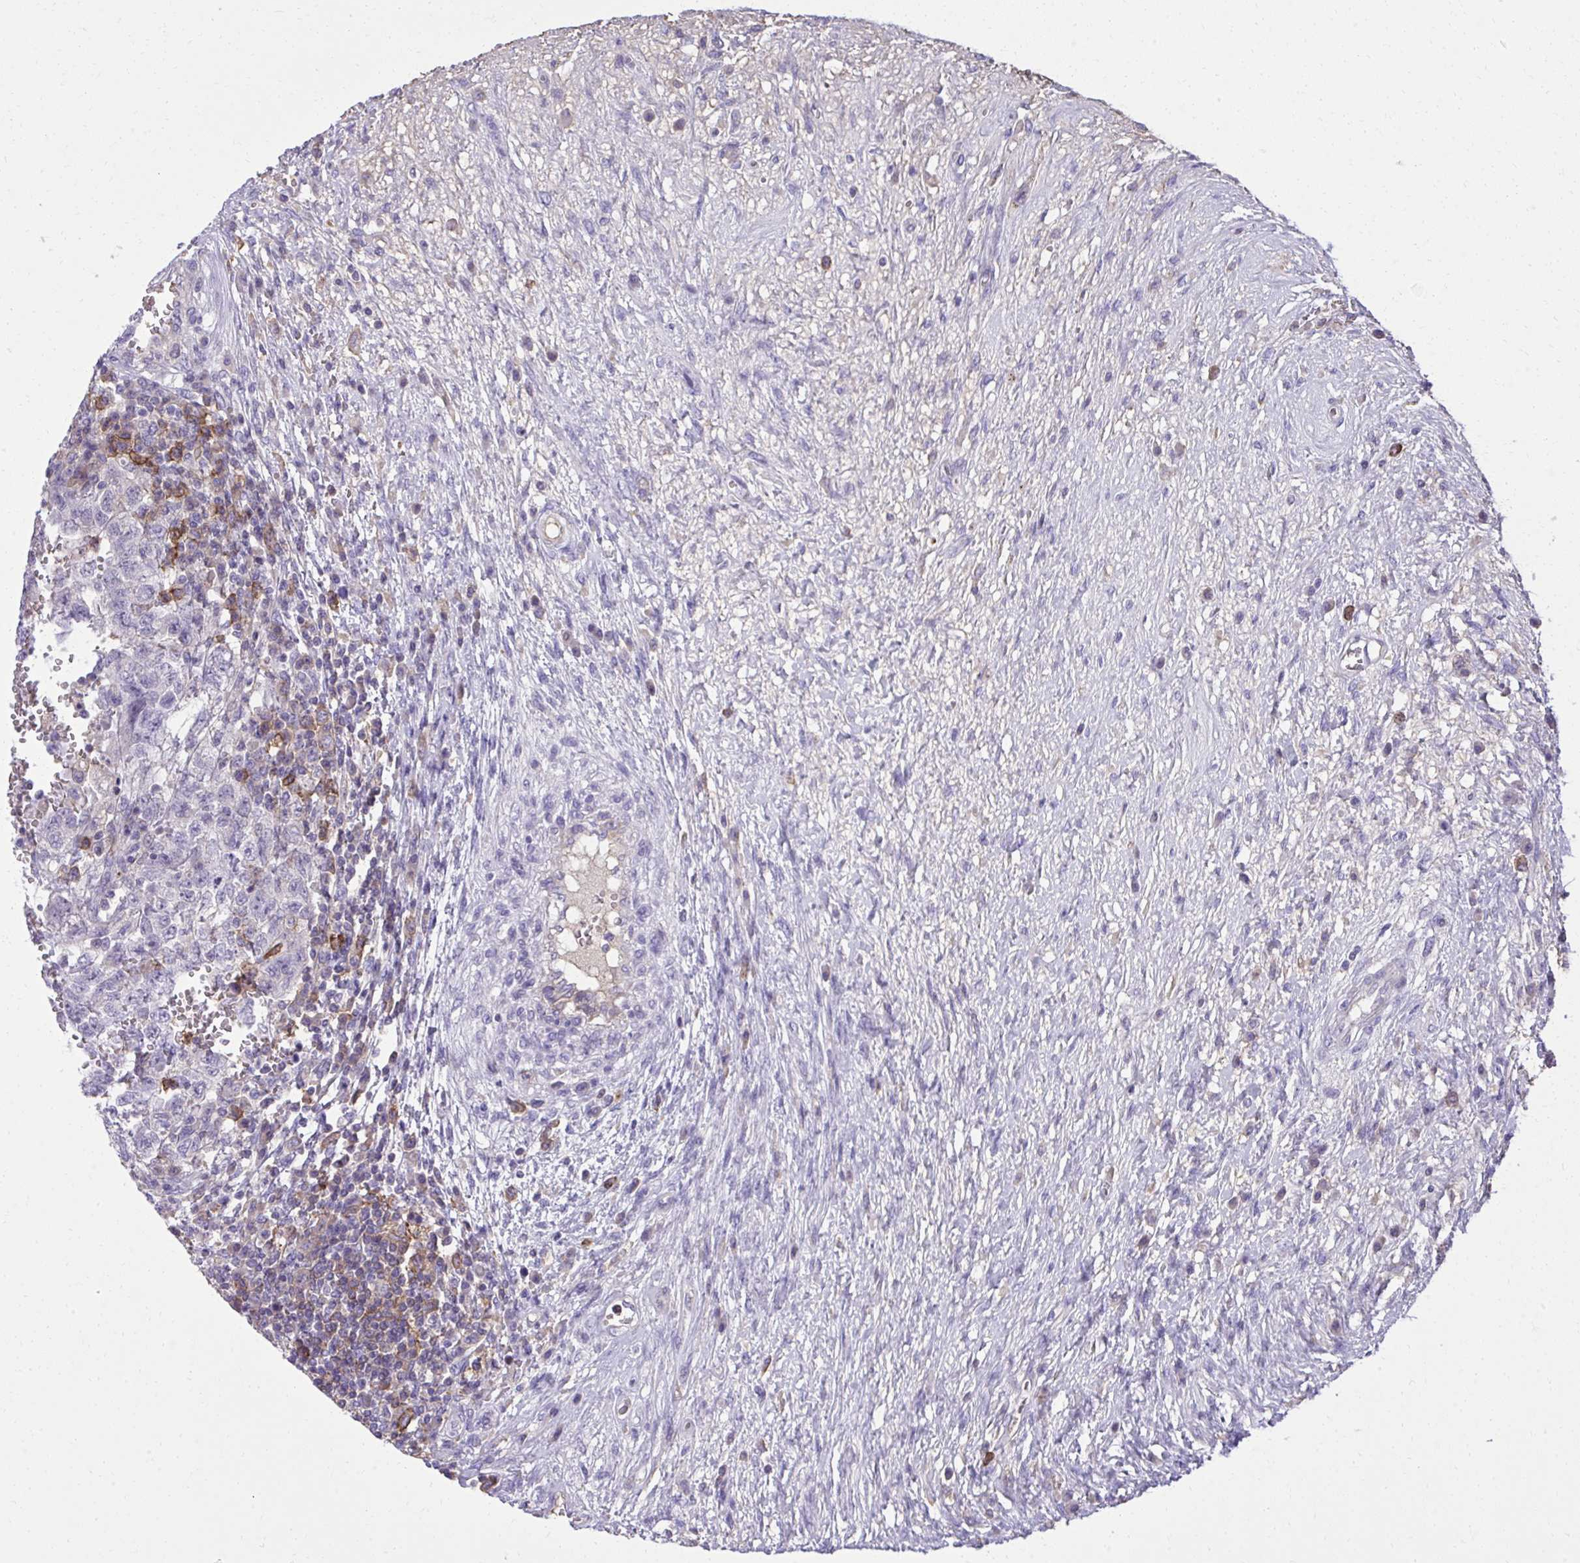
{"staining": {"intensity": "negative", "quantity": "none", "location": "none"}, "tissue": "testis cancer", "cell_type": "Tumor cells", "image_type": "cancer", "snomed": [{"axis": "morphology", "description": "Carcinoma, Embryonal, NOS"}, {"axis": "topography", "description": "Testis"}], "caption": "High magnification brightfield microscopy of testis embryonal carcinoma stained with DAB (brown) and counterstained with hematoxylin (blue): tumor cells show no significant expression. (DAB IHC with hematoxylin counter stain).", "gene": "PITPNM3", "patient": {"sex": "male", "age": 26}}